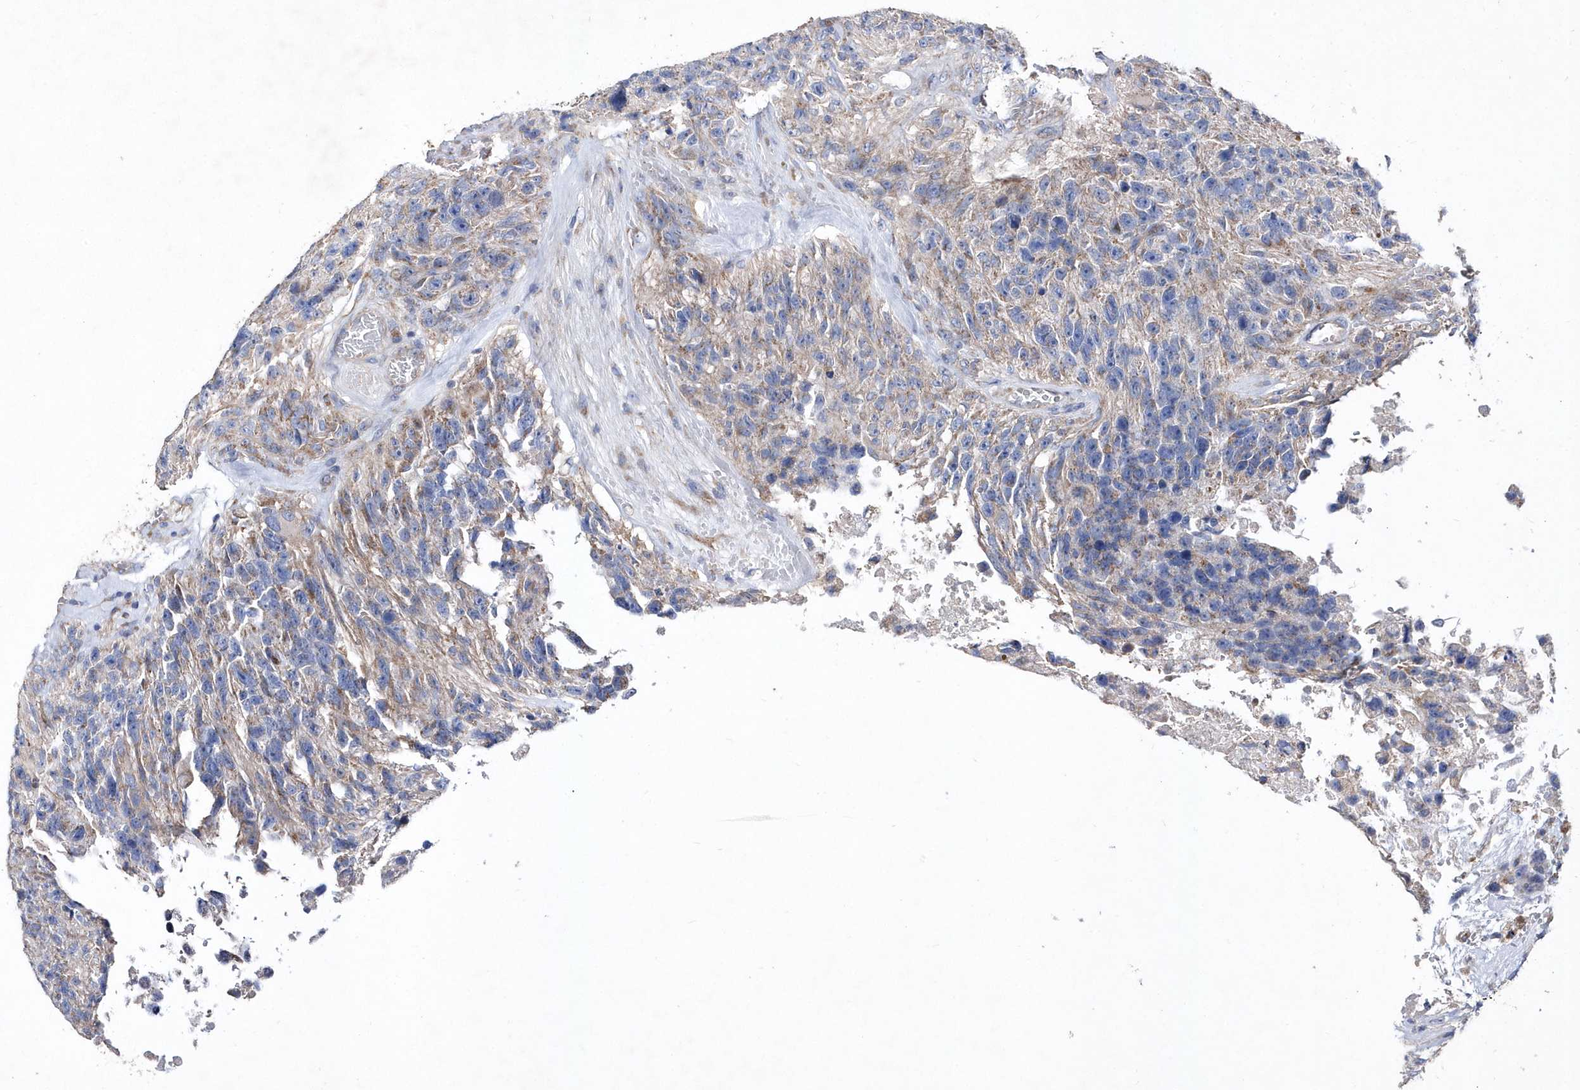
{"staining": {"intensity": "weak", "quantity": "<25%", "location": "cytoplasmic/membranous"}, "tissue": "glioma", "cell_type": "Tumor cells", "image_type": "cancer", "snomed": [{"axis": "morphology", "description": "Glioma, malignant, High grade"}, {"axis": "topography", "description": "Brain"}], "caption": "Immunohistochemistry of glioma exhibits no expression in tumor cells.", "gene": "METTL8", "patient": {"sex": "male", "age": 69}}